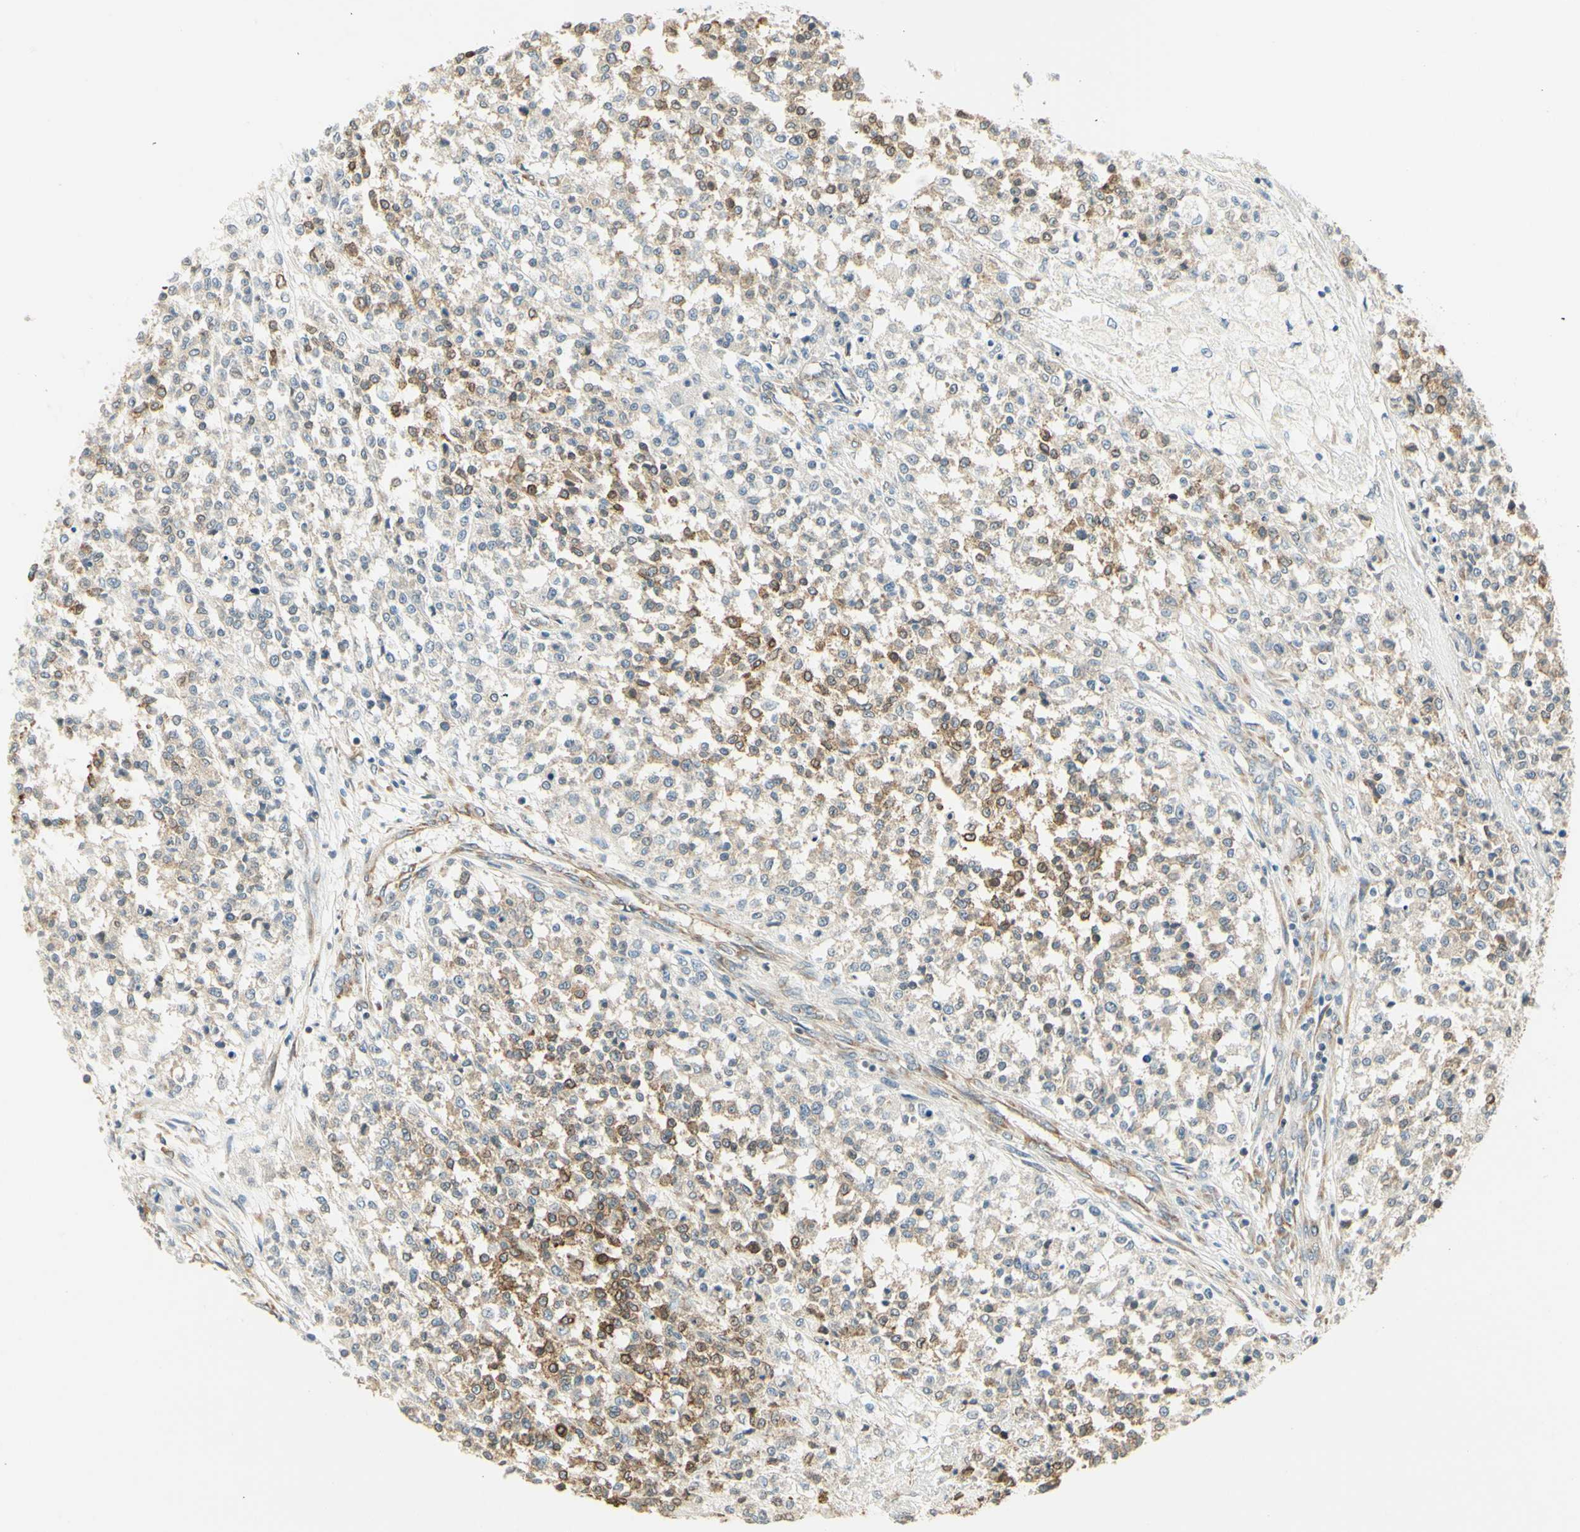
{"staining": {"intensity": "moderate", "quantity": "<25%", "location": "cytoplasmic/membranous"}, "tissue": "testis cancer", "cell_type": "Tumor cells", "image_type": "cancer", "snomed": [{"axis": "morphology", "description": "Seminoma, NOS"}, {"axis": "topography", "description": "Testis"}], "caption": "Protein staining of seminoma (testis) tissue displays moderate cytoplasmic/membranous positivity in approximately <25% of tumor cells. The staining is performed using DAB (3,3'-diaminobenzidine) brown chromogen to label protein expression. The nuclei are counter-stained blue using hematoxylin.", "gene": "IGDCC4", "patient": {"sex": "male", "age": 59}}